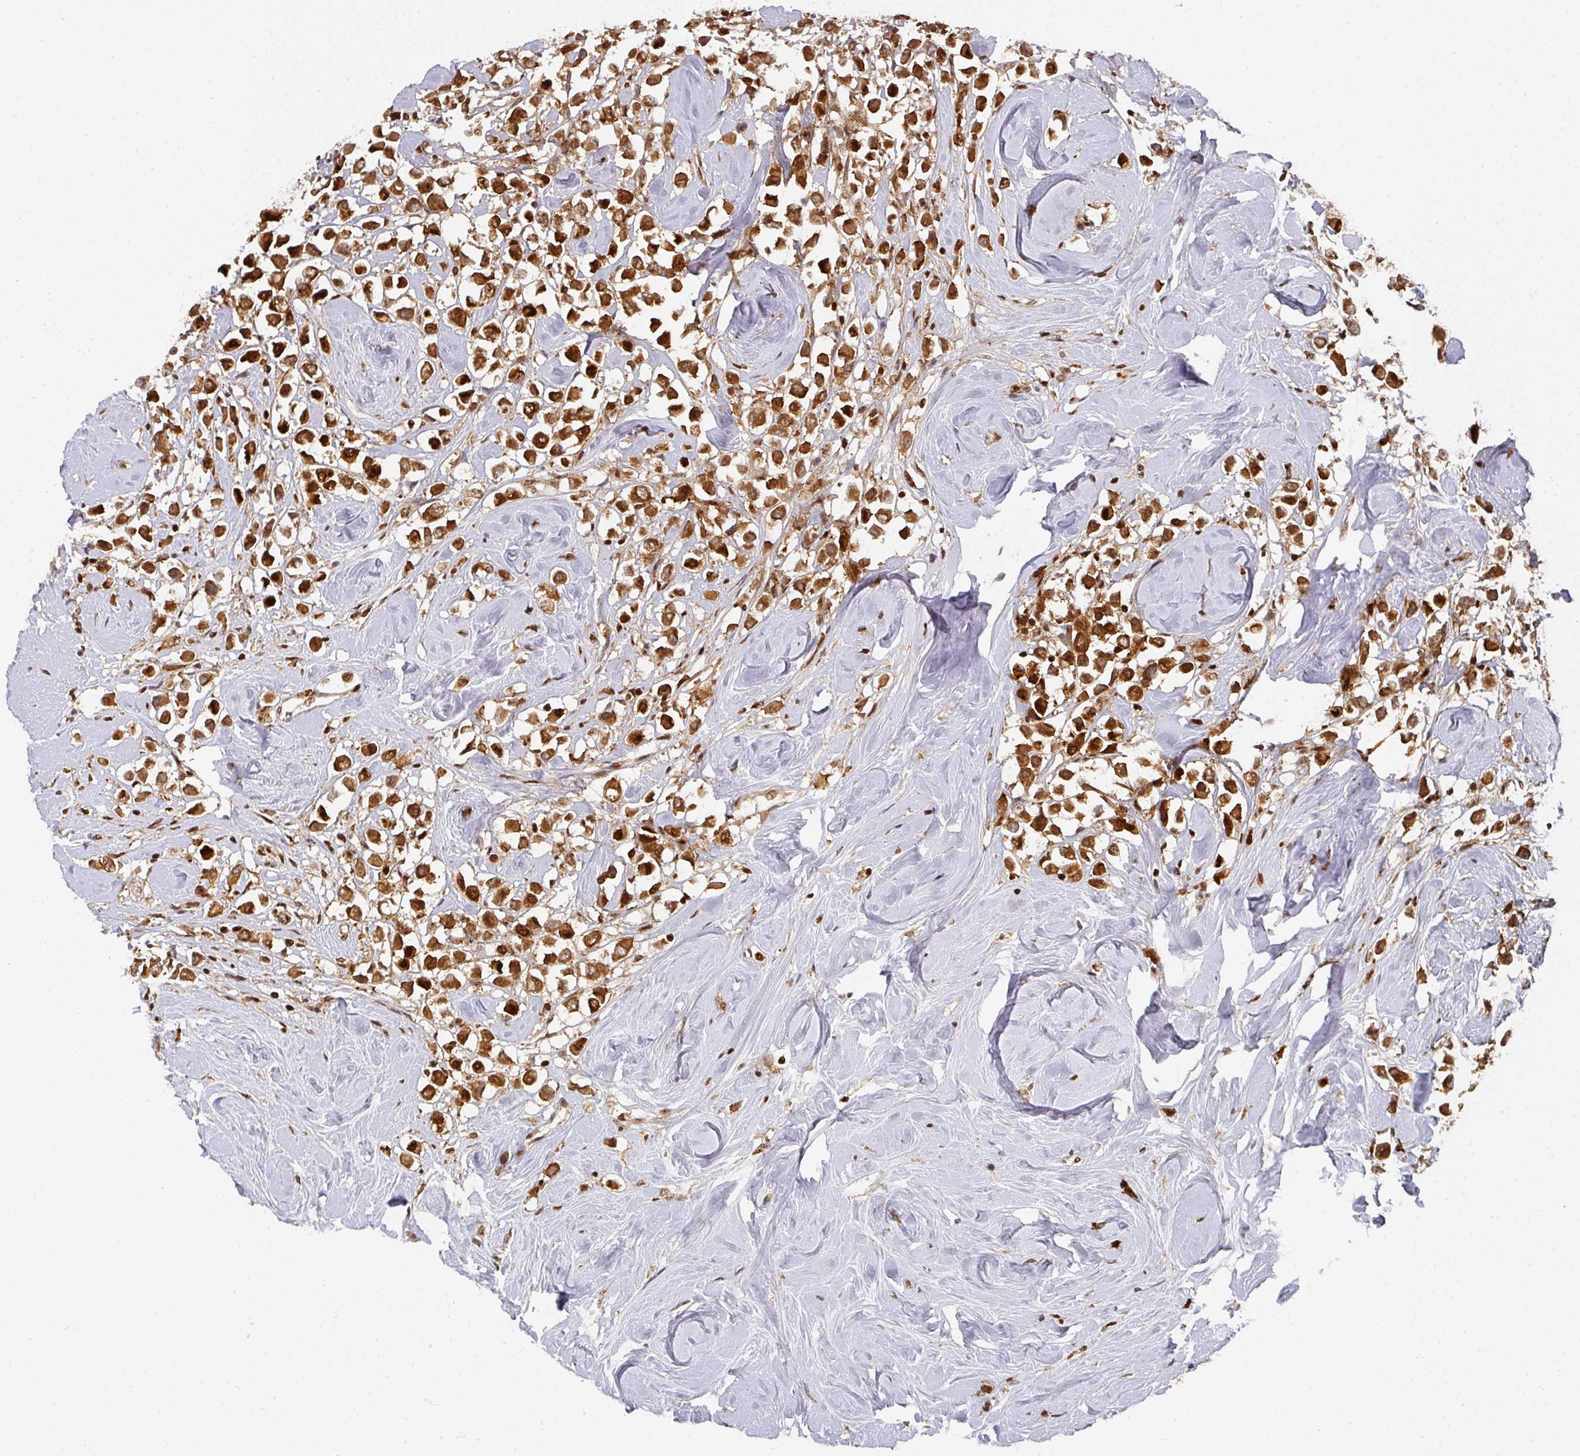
{"staining": {"intensity": "strong", "quantity": ">75%", "location": "nuclear"}, "tissue": "breast cancer", "cell_type": "Tumor cells", "image_type": "cancer", "snomed": [{"axis": "morphology", "description": "Duct carcinoma"}, {"axis": "topography", "description": "Breast"}], "caption": "Protein staining of breast invasive ductal carcinoma tissue demonstrates strong nuclear expression in about >75% of tumor cells.", "gene": "DIDO1", "patient": {"sex": "female", "age": 61}}